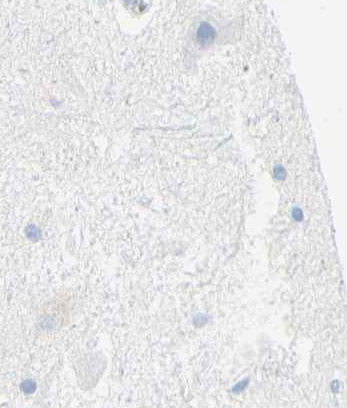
{"staining": {"intensity": "negative", "quantity": "none", "location": "none"}, "tissue": "hippocampus", "cell_type": "Glial cells", "image_type": "normal", "snomed": [{"axis": "morphology", "description": "Normal tissue, NOS"}, {"axis": "topography", "description": "Hippocampus"}], "caption": "Histopathology image shows no significant protein positivity in glial cells of benign hippocampus. The staining was performed using DAB to visualize the protein expression in brown, while the nuclei were stained in blue with hematoxylin (Magnification: 20x).", "gene": "DYNAP", "patient": {"sex": "female", "age": 19}}